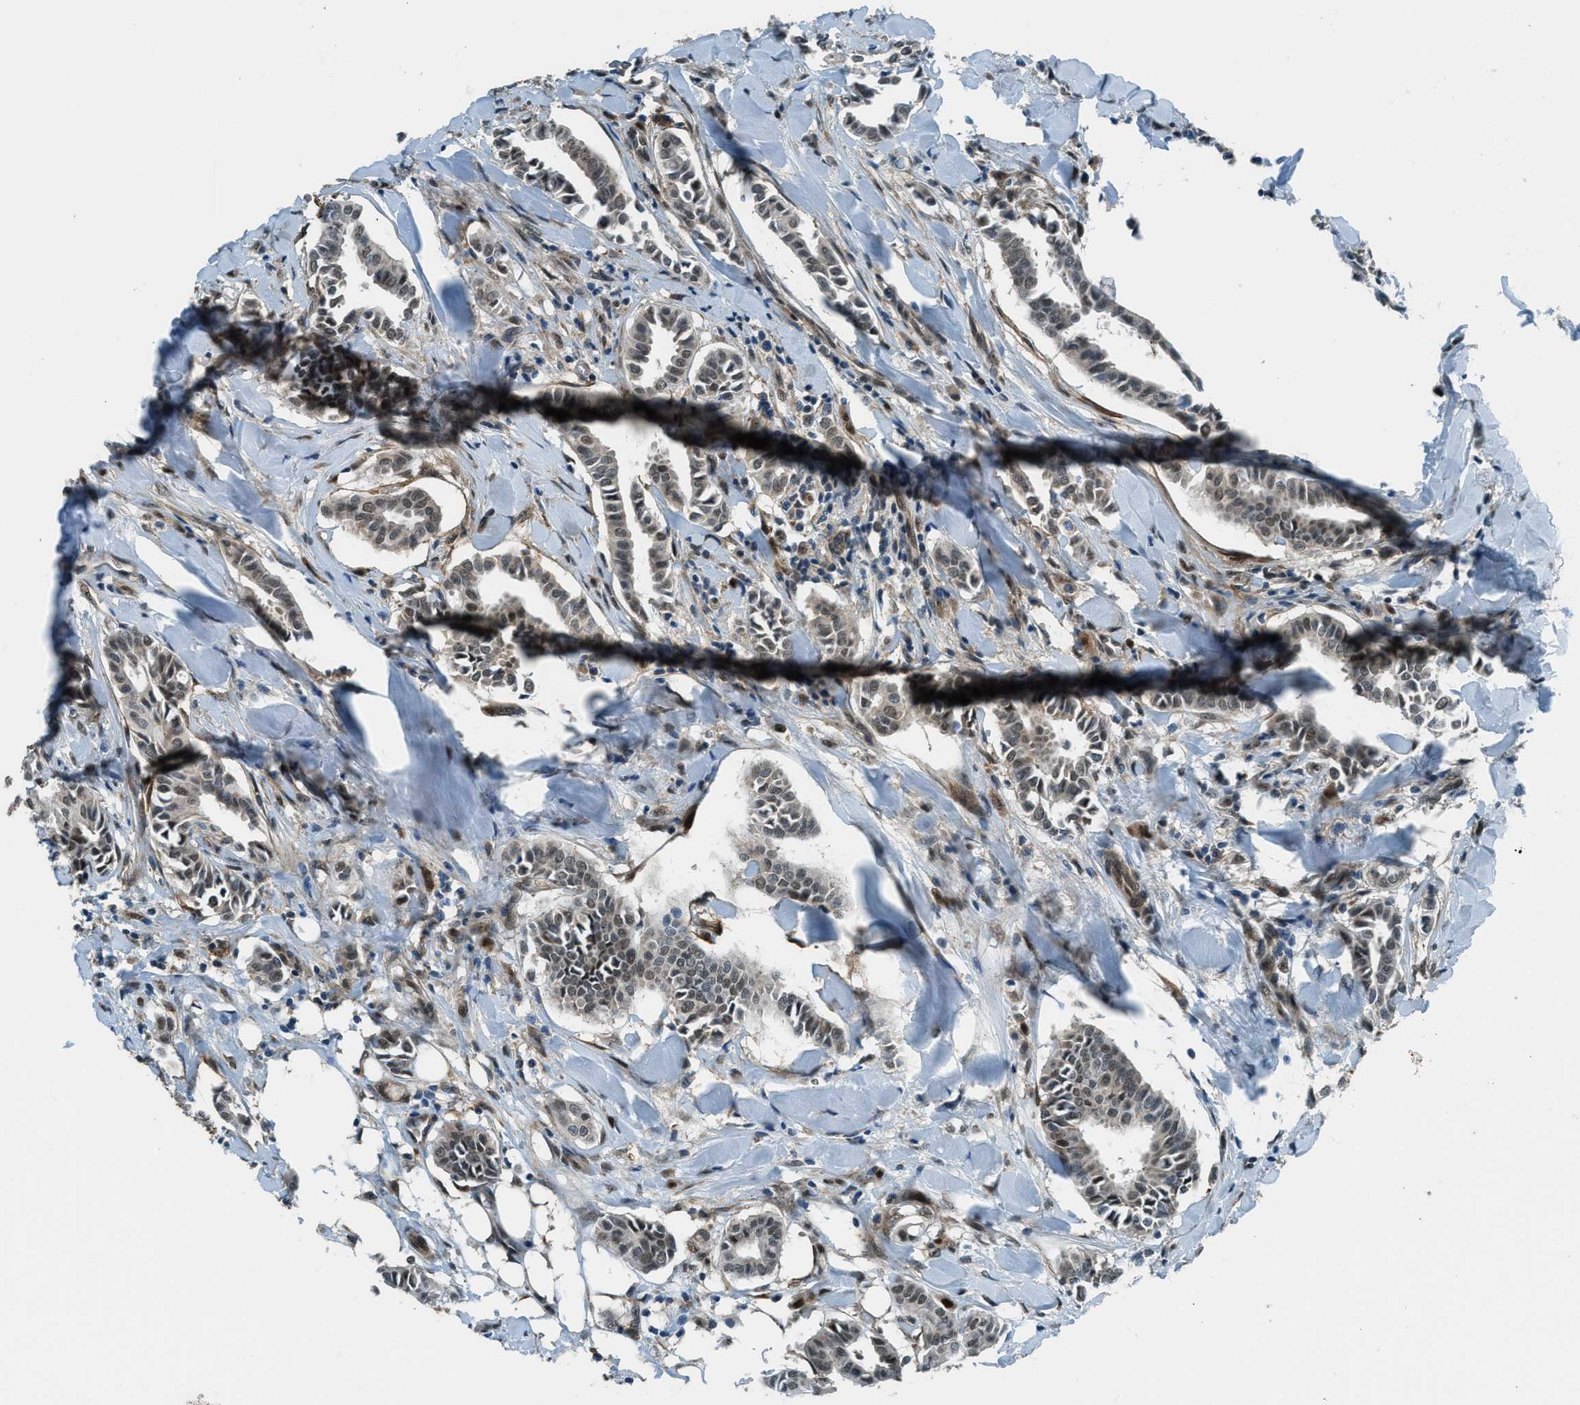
{"staining": {"intensity": "moderate", "quantity": ">75%", "location": "nuclear"}, "tissue": "head and neck cancer", "cell_type": "Tumor cells", "image_type": "cancer", "snomed": [{"axis": "morphology", "description": "Adenocarcinoma, NOS"}, {"axis": "topography", "description": "Salivary gland"}, {"axis": "topography", "description": "Head-Neck"}], "caption": "Immunohistochemistry micrograph of human head and neck cancer stained for a protein (brown), which shows medium levels of moderate nuclear expression in approximately >75% of tumor cells.", "gene": "NPEPL1", "patient": {"sex": "female", "age": 59}}